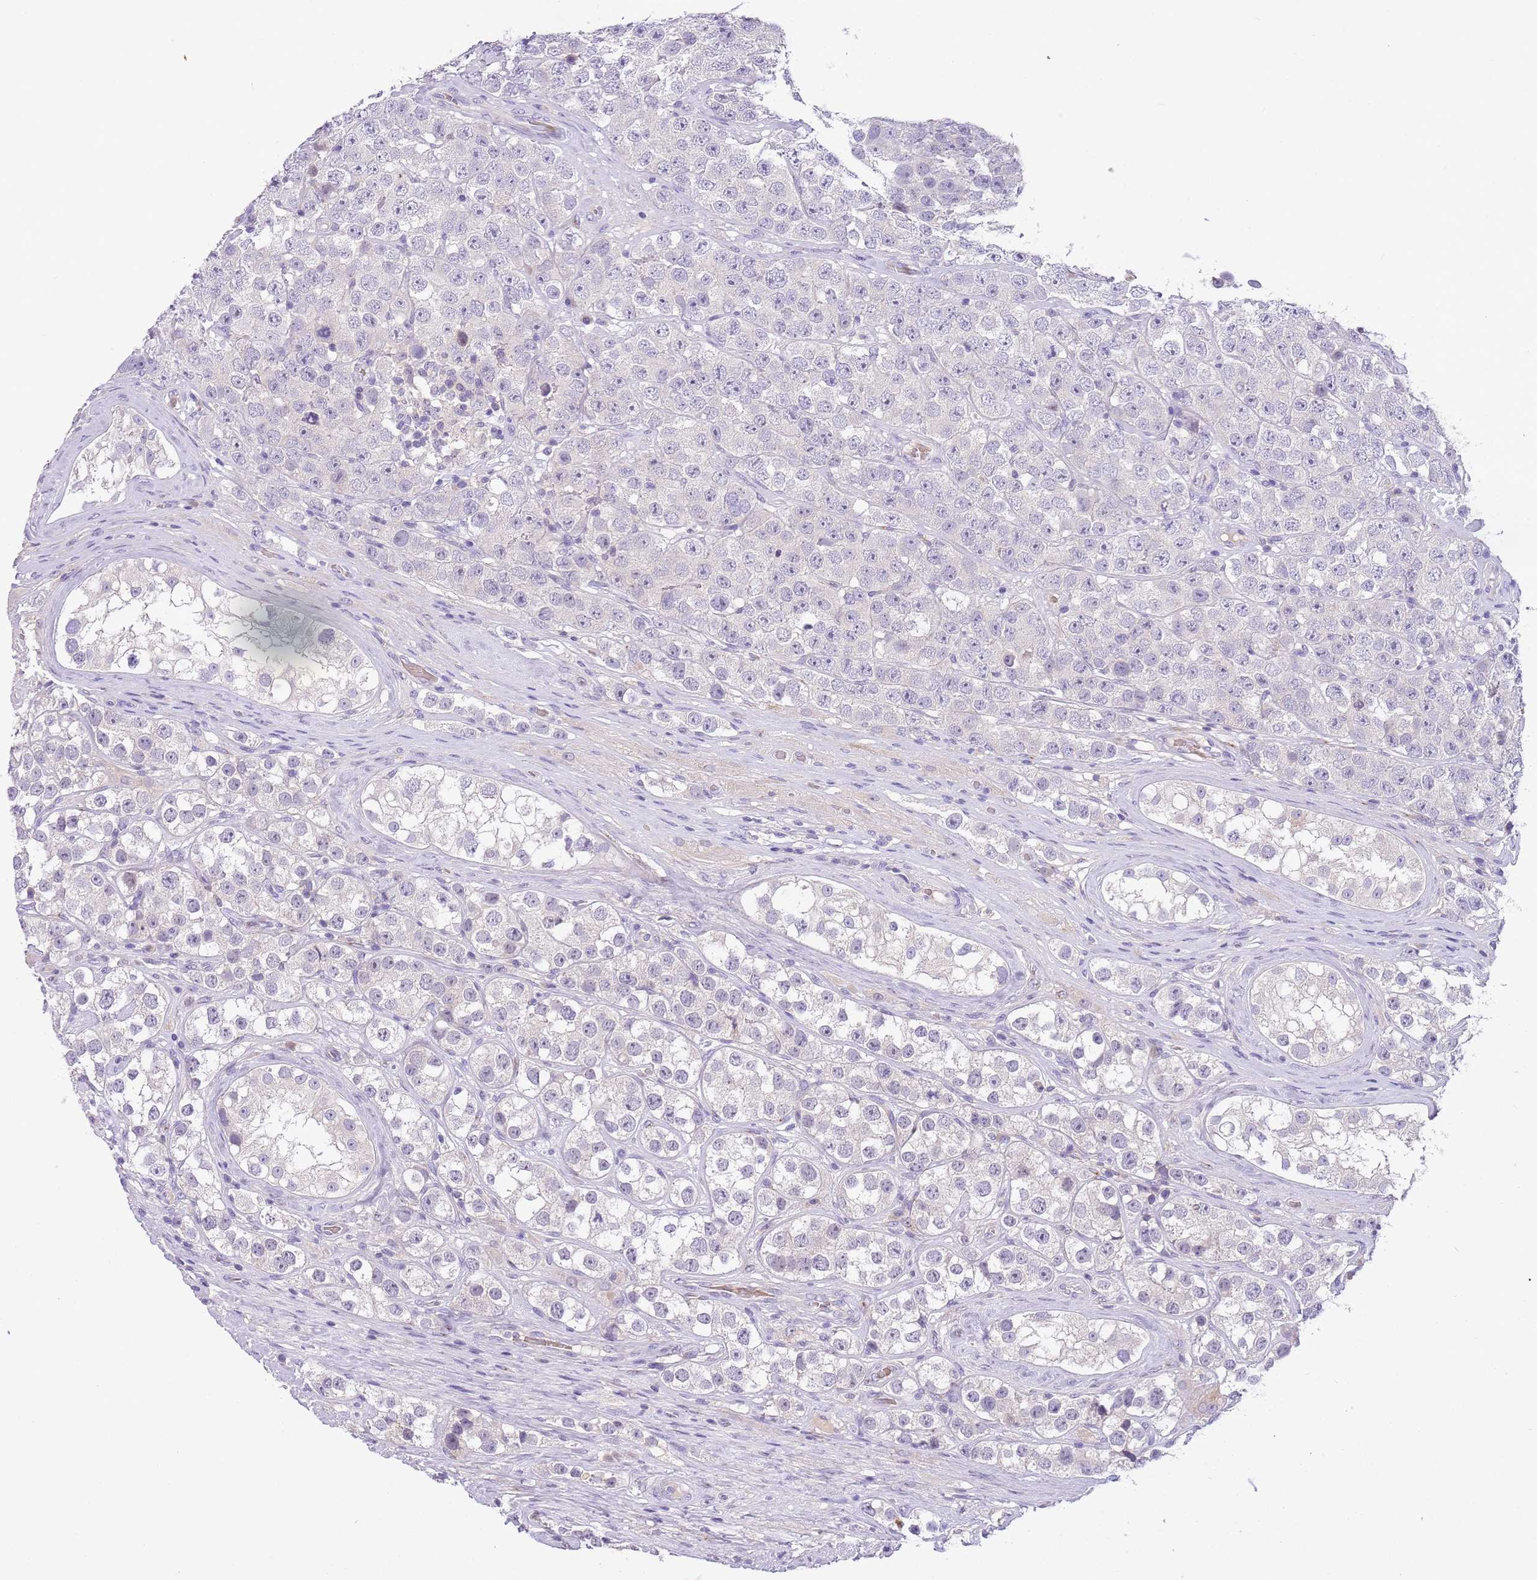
{"staining": {"intensity": "negative", "quantity": "none", "location": "none"}, "tissue": "testis cancer", "cell_type": "Tumor cells", "image_type": "cancer", "snomed": [{"axis": "morphology", "description": "Seminoma, NOS"}, {"axis": "topography", "description": "Testis"}], "caption": "Tumor cells show no significant protein positivity in testis cancer (seminoma). (DAB immunohistochemistry (IHC) visualized using brightfield microscopy, high magnification).", "gene": "CFAP73", "patient": {"sex": "male", "age": 28}}